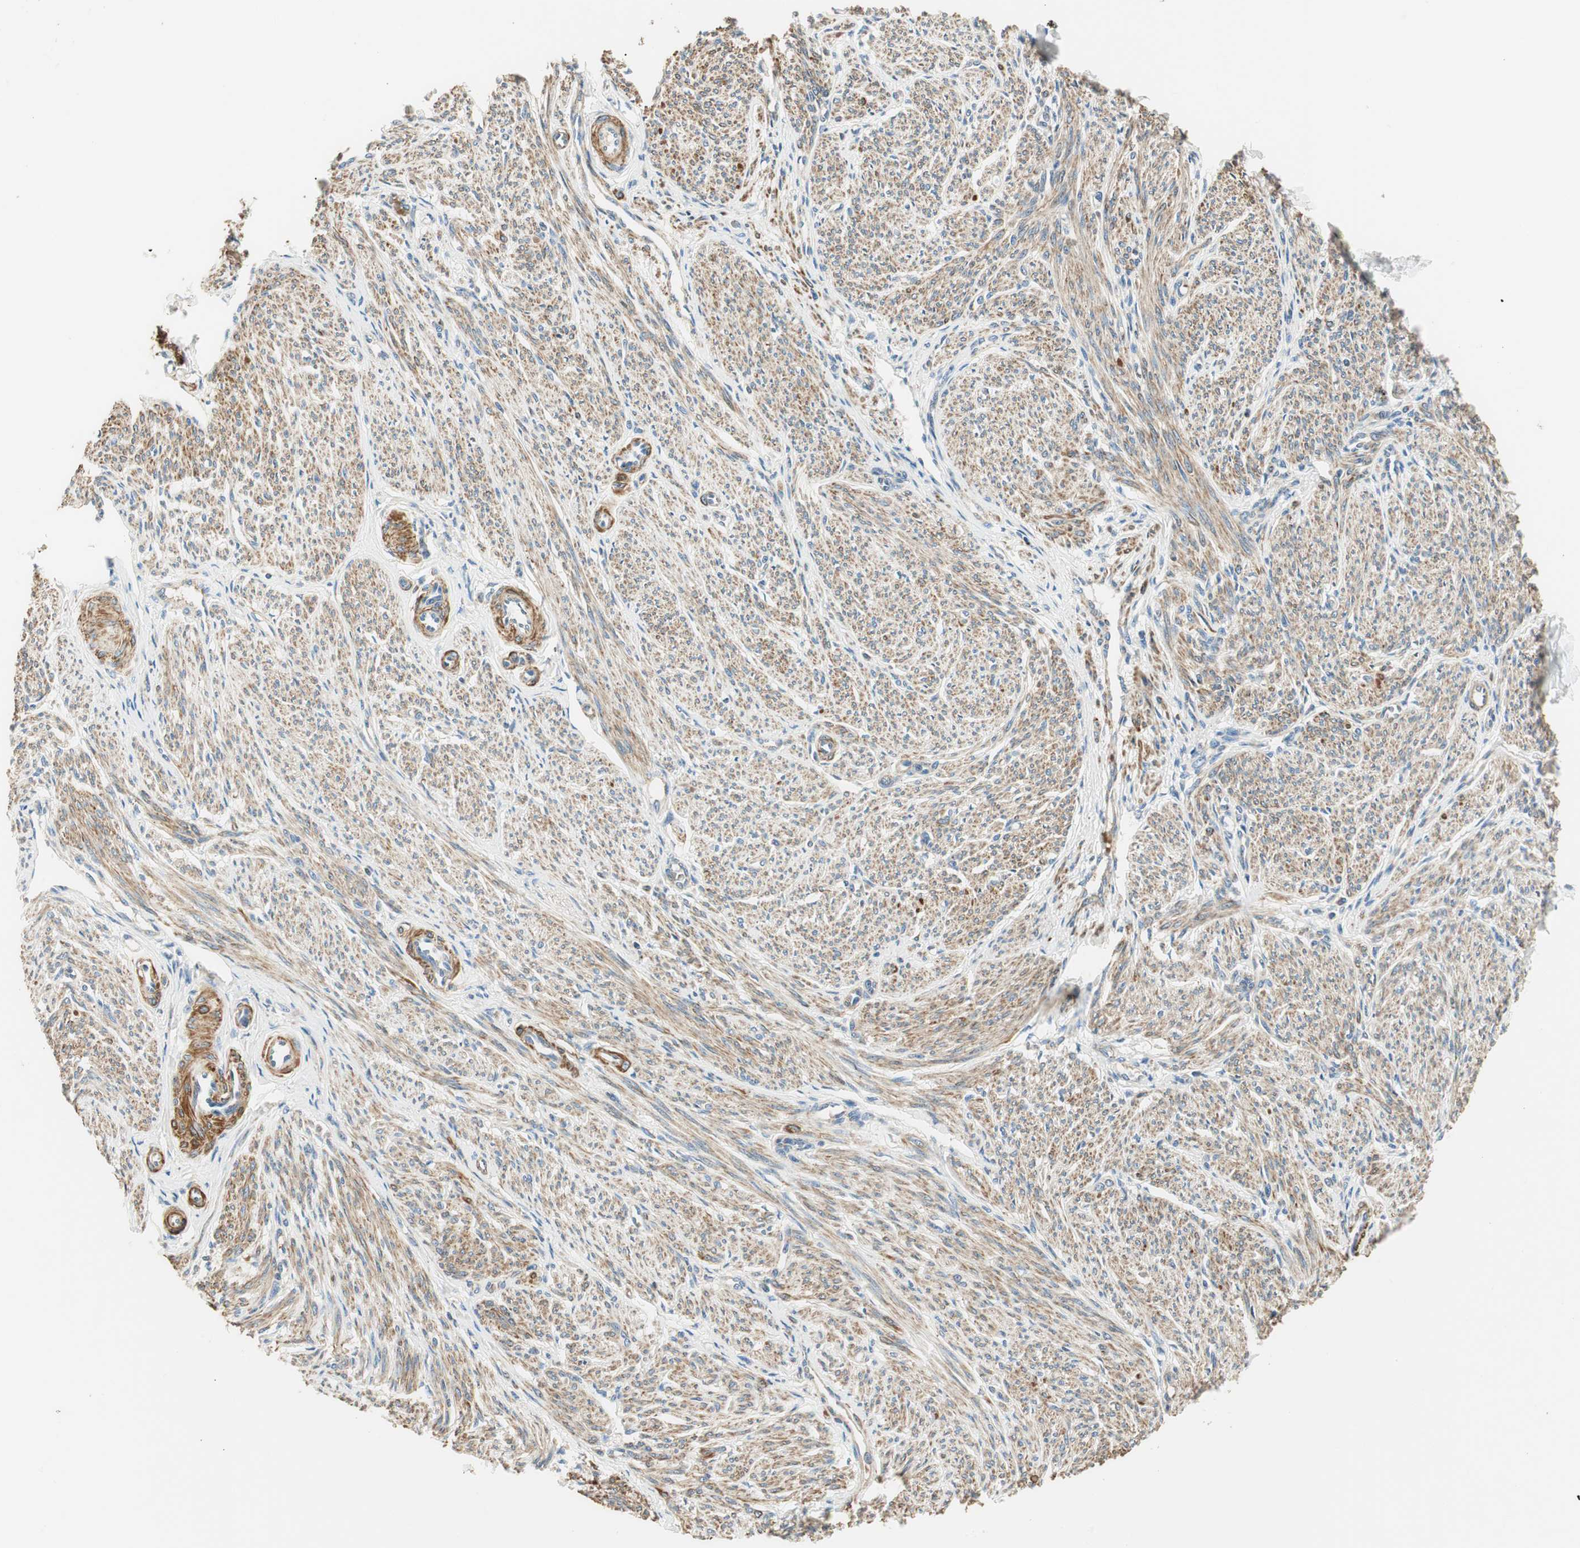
{"staining": {"intensity": "strong", "quantity": "25%-75%", "location": "cytoplasmic/membranous"}, "tissue": "smooth muscle", "cell_type": "Smooth muscle cells", "image_type": "normal", "snomed": [{"axis": "morphology", "description": "Normal tissue, NOS"}, {"axis": "topography", "description": "Smooth muscle"}], "caption": "A brown stain labels strong cytoplasmic/membranous positivity of a protein in smooth muscle cells of benign human smooth muscle.", "gene": "RORB", "patient": {"sex": "female", "age": 65}}